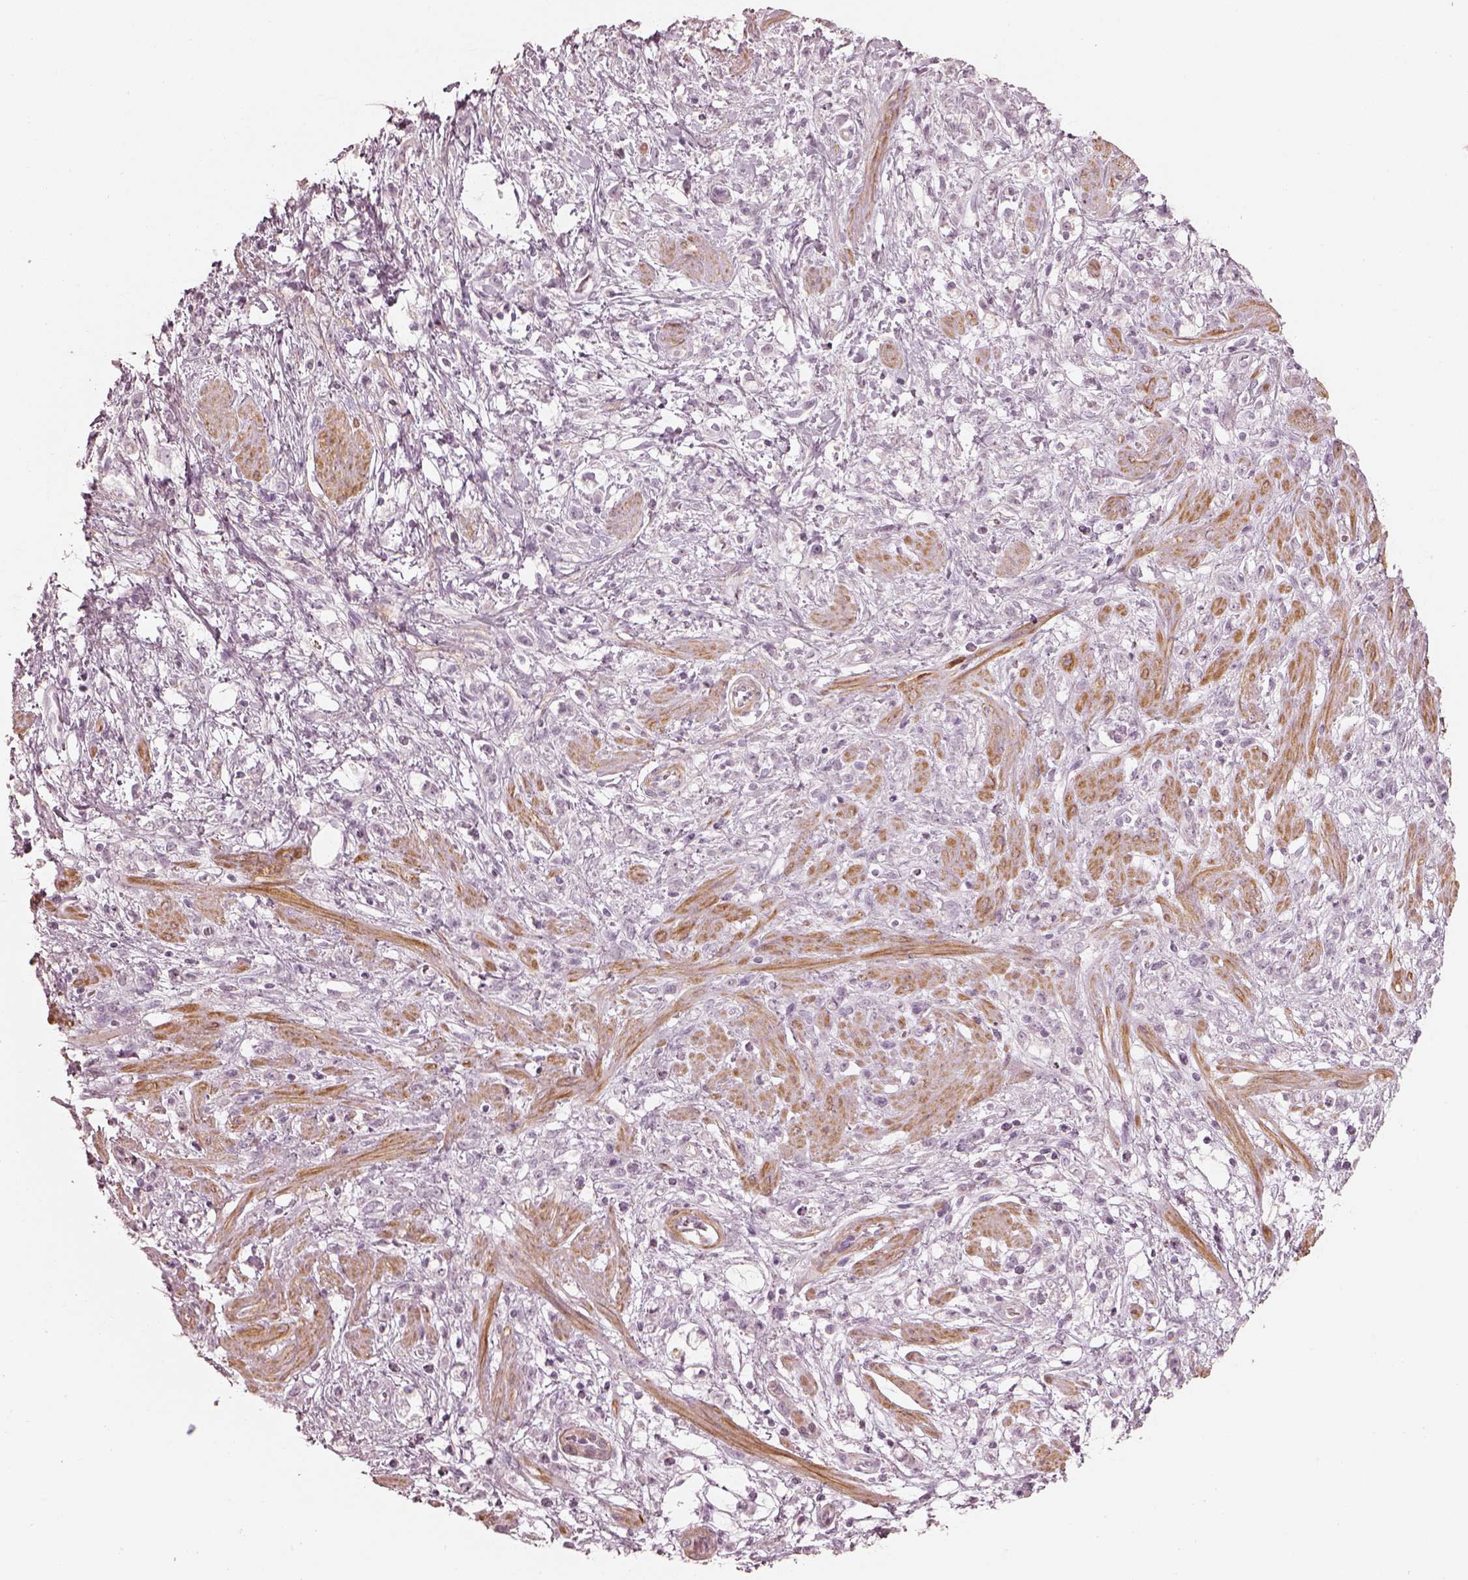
{"staining": {"intensity": "negative", "quantity": "none", "location": "none"}, "tissue": "stomach cancer", "cell_type": "Tumor cells", "image_type": "cancer", "snomed": [{"axis": "morphology", "description": "Adenocarcinoma, NOS"}, {"axis": "topography", "description": "Stomach"}], "caption": "Immunohistochemistry (IHC) image of stomach cancer (adenocarcinoma) stained for a protein (brown), which displays no positivity in tumor cells.", "gene": "PRLHR", "patient": {"sex": "female", "age": 60}}